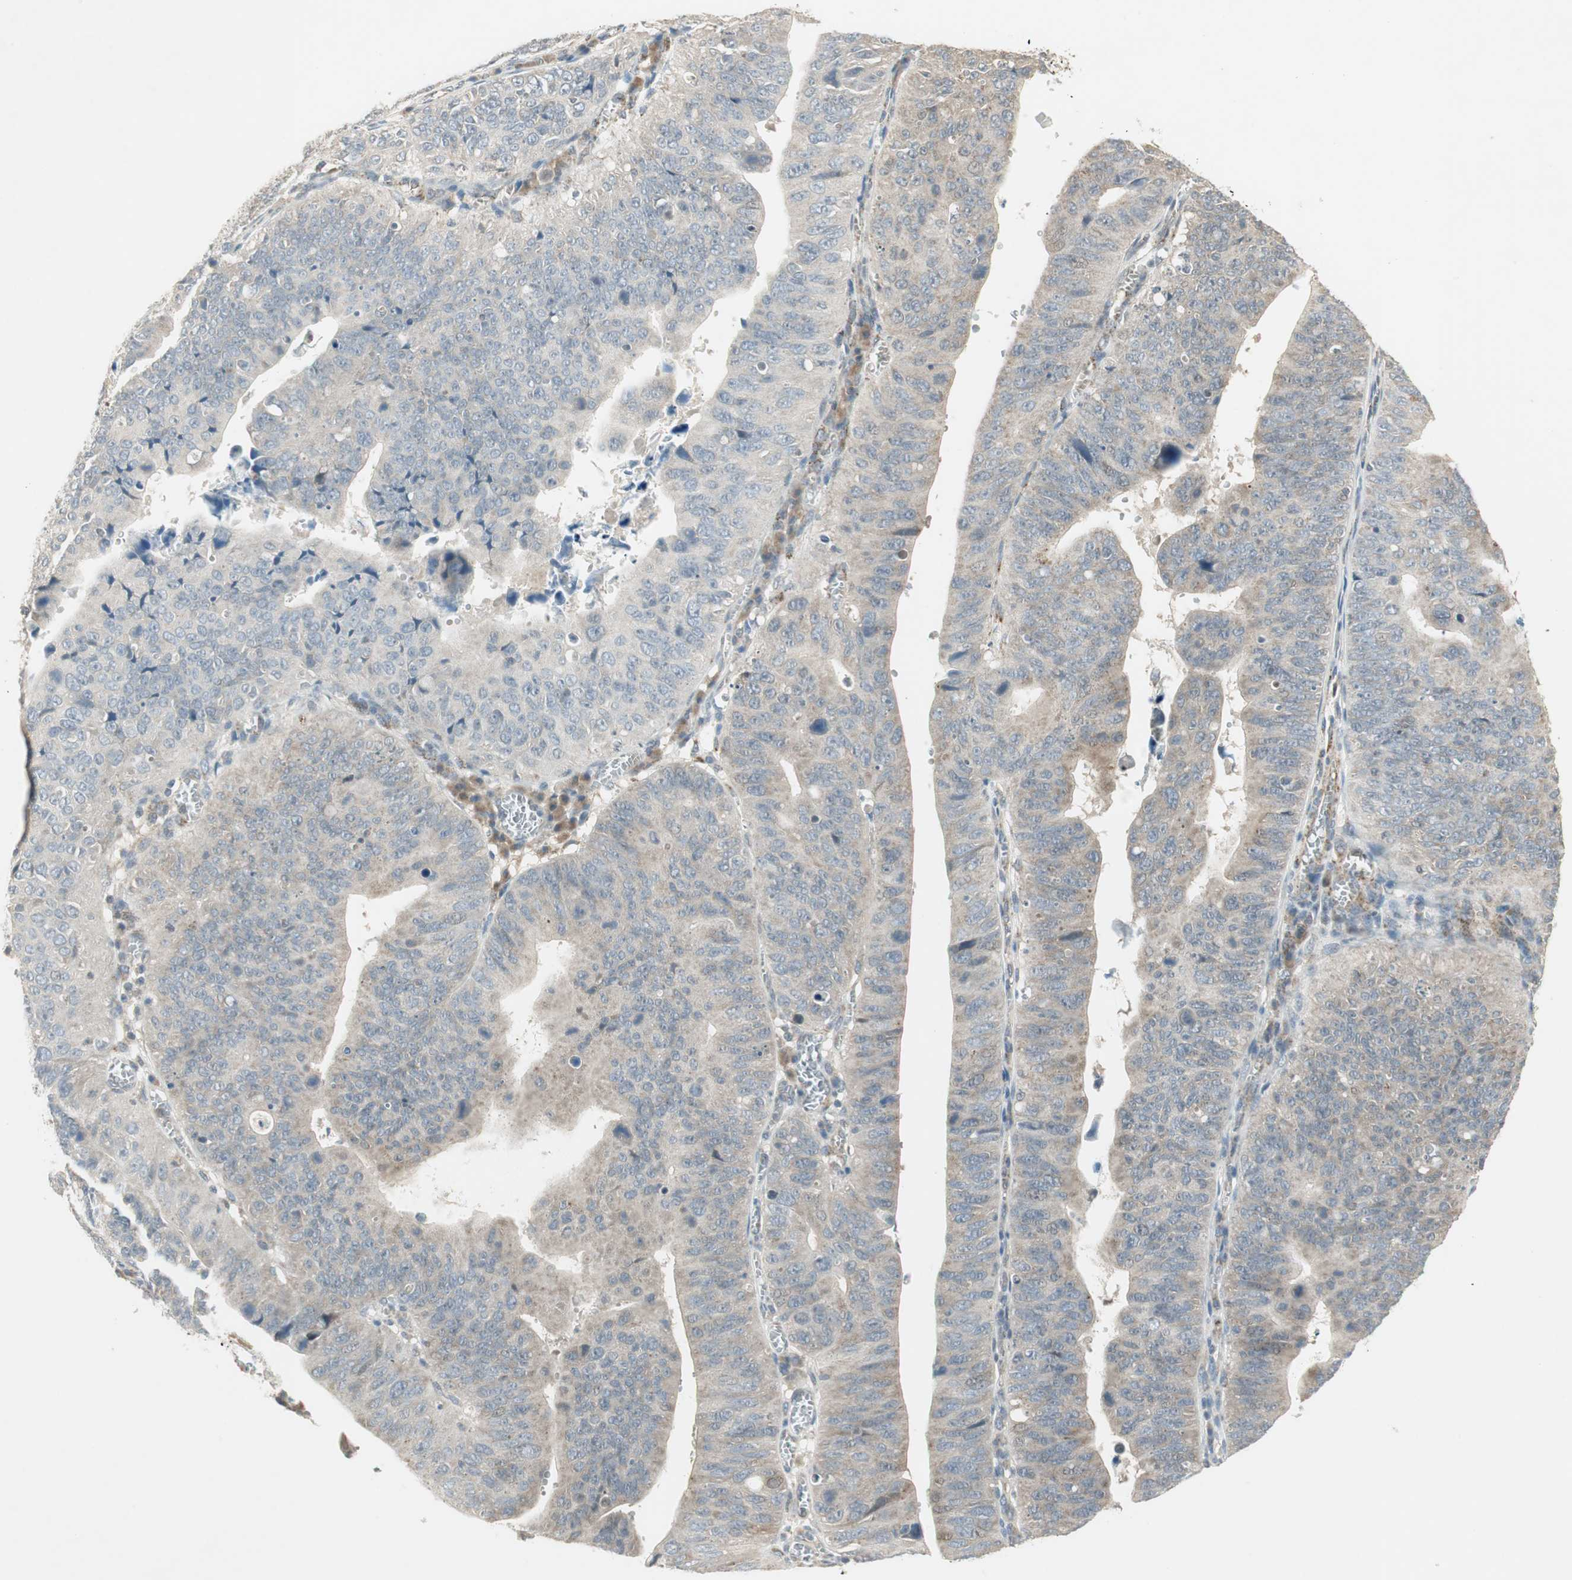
{"staining": {"intensity": "weak", "quantity": "<25%", "location": "cytoplasmic/membranous"}, "tissue": "stomach cancer", "cell_type": "Tumor cells", "image_type": "cancer", "snomed": [{"axis": "morphology", "description": "Adenocarcinoma, NOS"}, {"axis": "topography", "description": "Stomach"}], "caption": "Adenocarcinoma (stomach) stained for a protein using immunohistochemistry (IHC) demonstrates no expression tumor cells.", "gene": "USP2", "patient": {"sex": "male", "age": 59}}